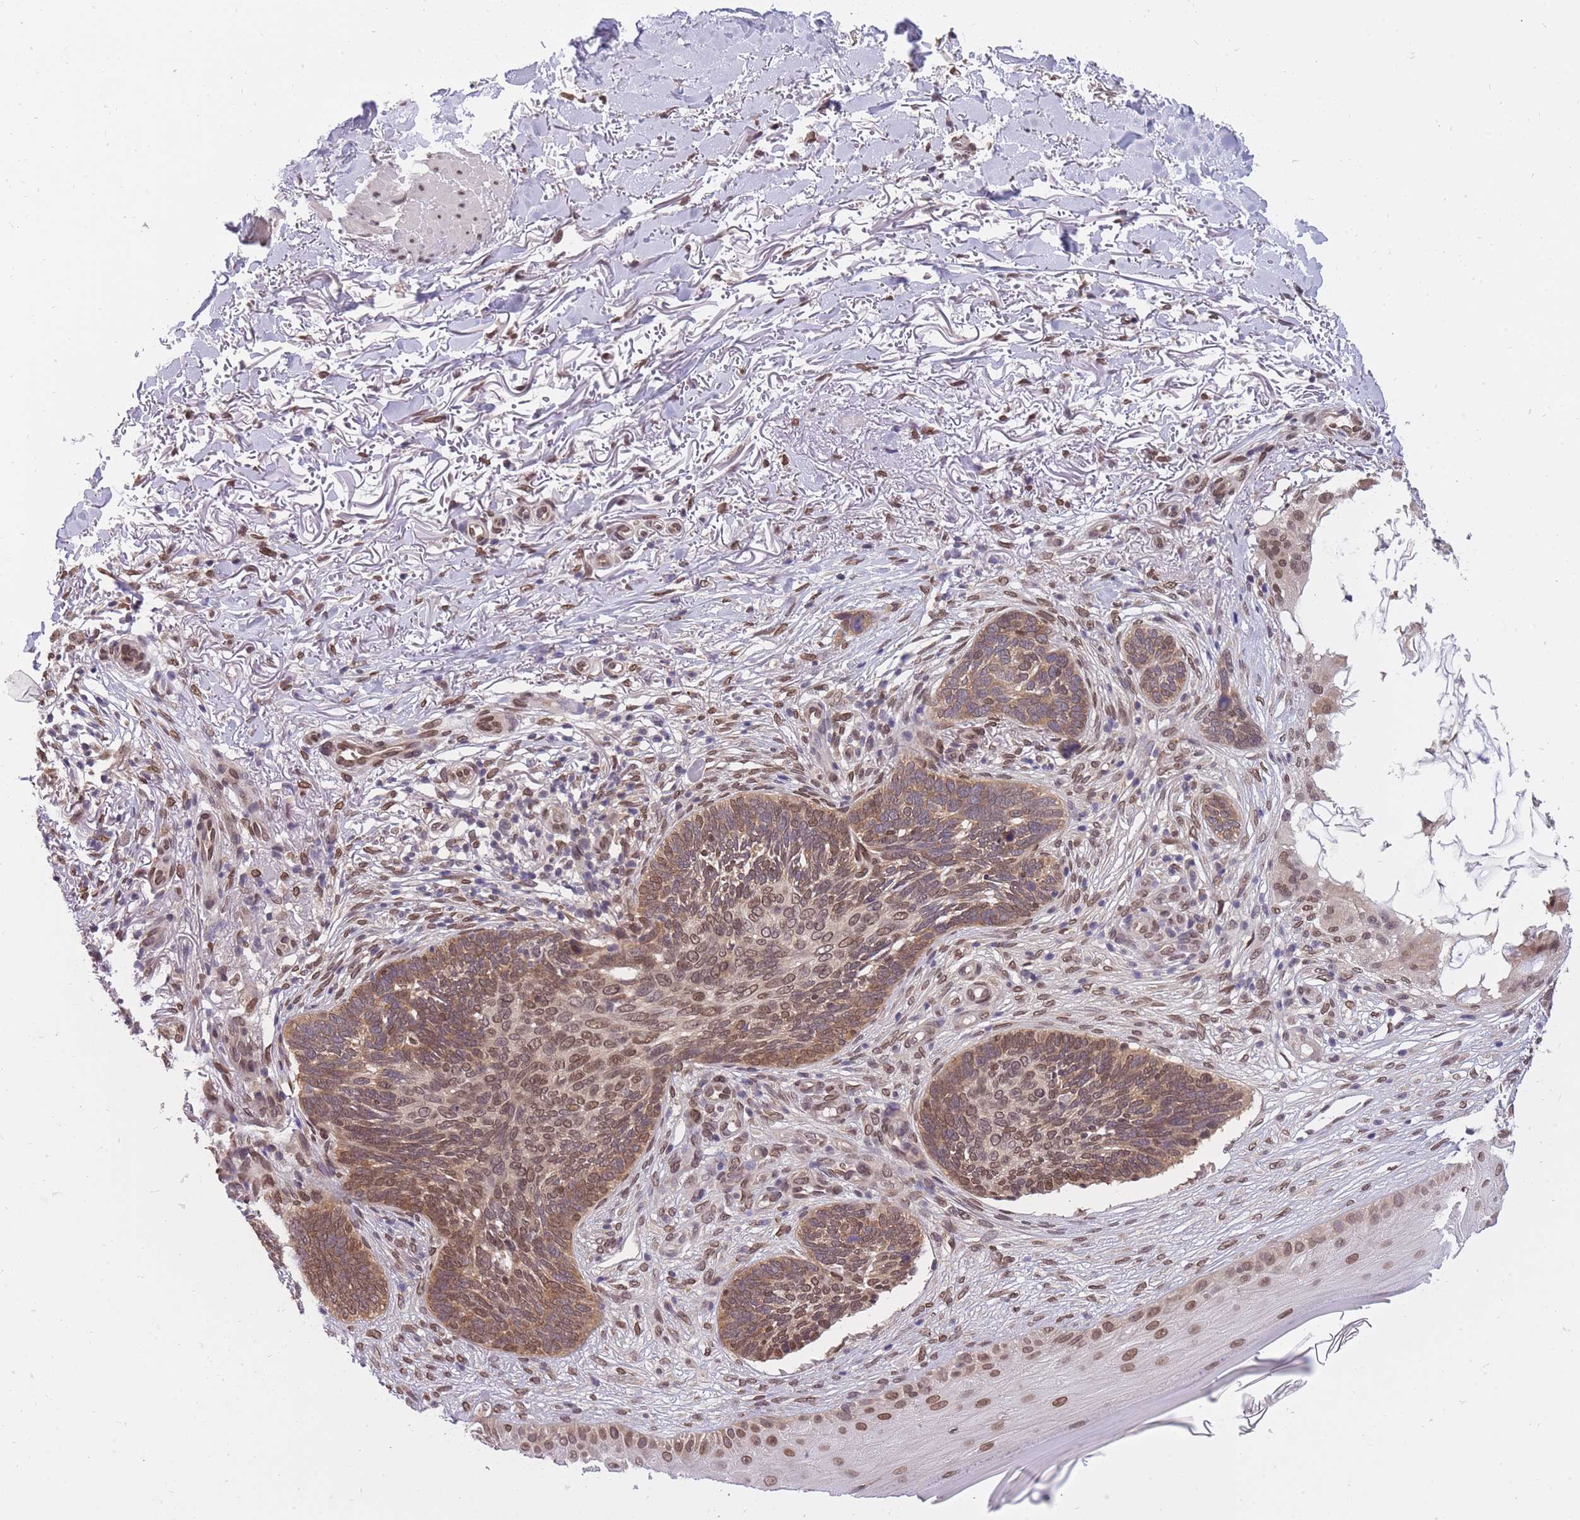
{"staining": {"intensity": "moderate", "quantity": ">75%", "location": "cytoplasmic/membranous,nuclear"}, "tissue": "skin cancer", "cell_type": "Tumor cells", "image_type": "cancer", "snomed": [{"axis": "morphology", "description": "Normal tissue, NOS"}, {"axis": "morphology", "description": "Basal cell carcinoma"}, {"axis": "topography", "description": "Skin"}], "caption": "Moderate cytoplasmic/membranous and nuclear protein staining is seen in about >75% of tumor cells in basal cell carcinoma (skin). The protein of interest is shown in brown color, while the nuclei are stained blue.", "gene": "CDIP1", "patient": {"sex": "female", "age": 67}}